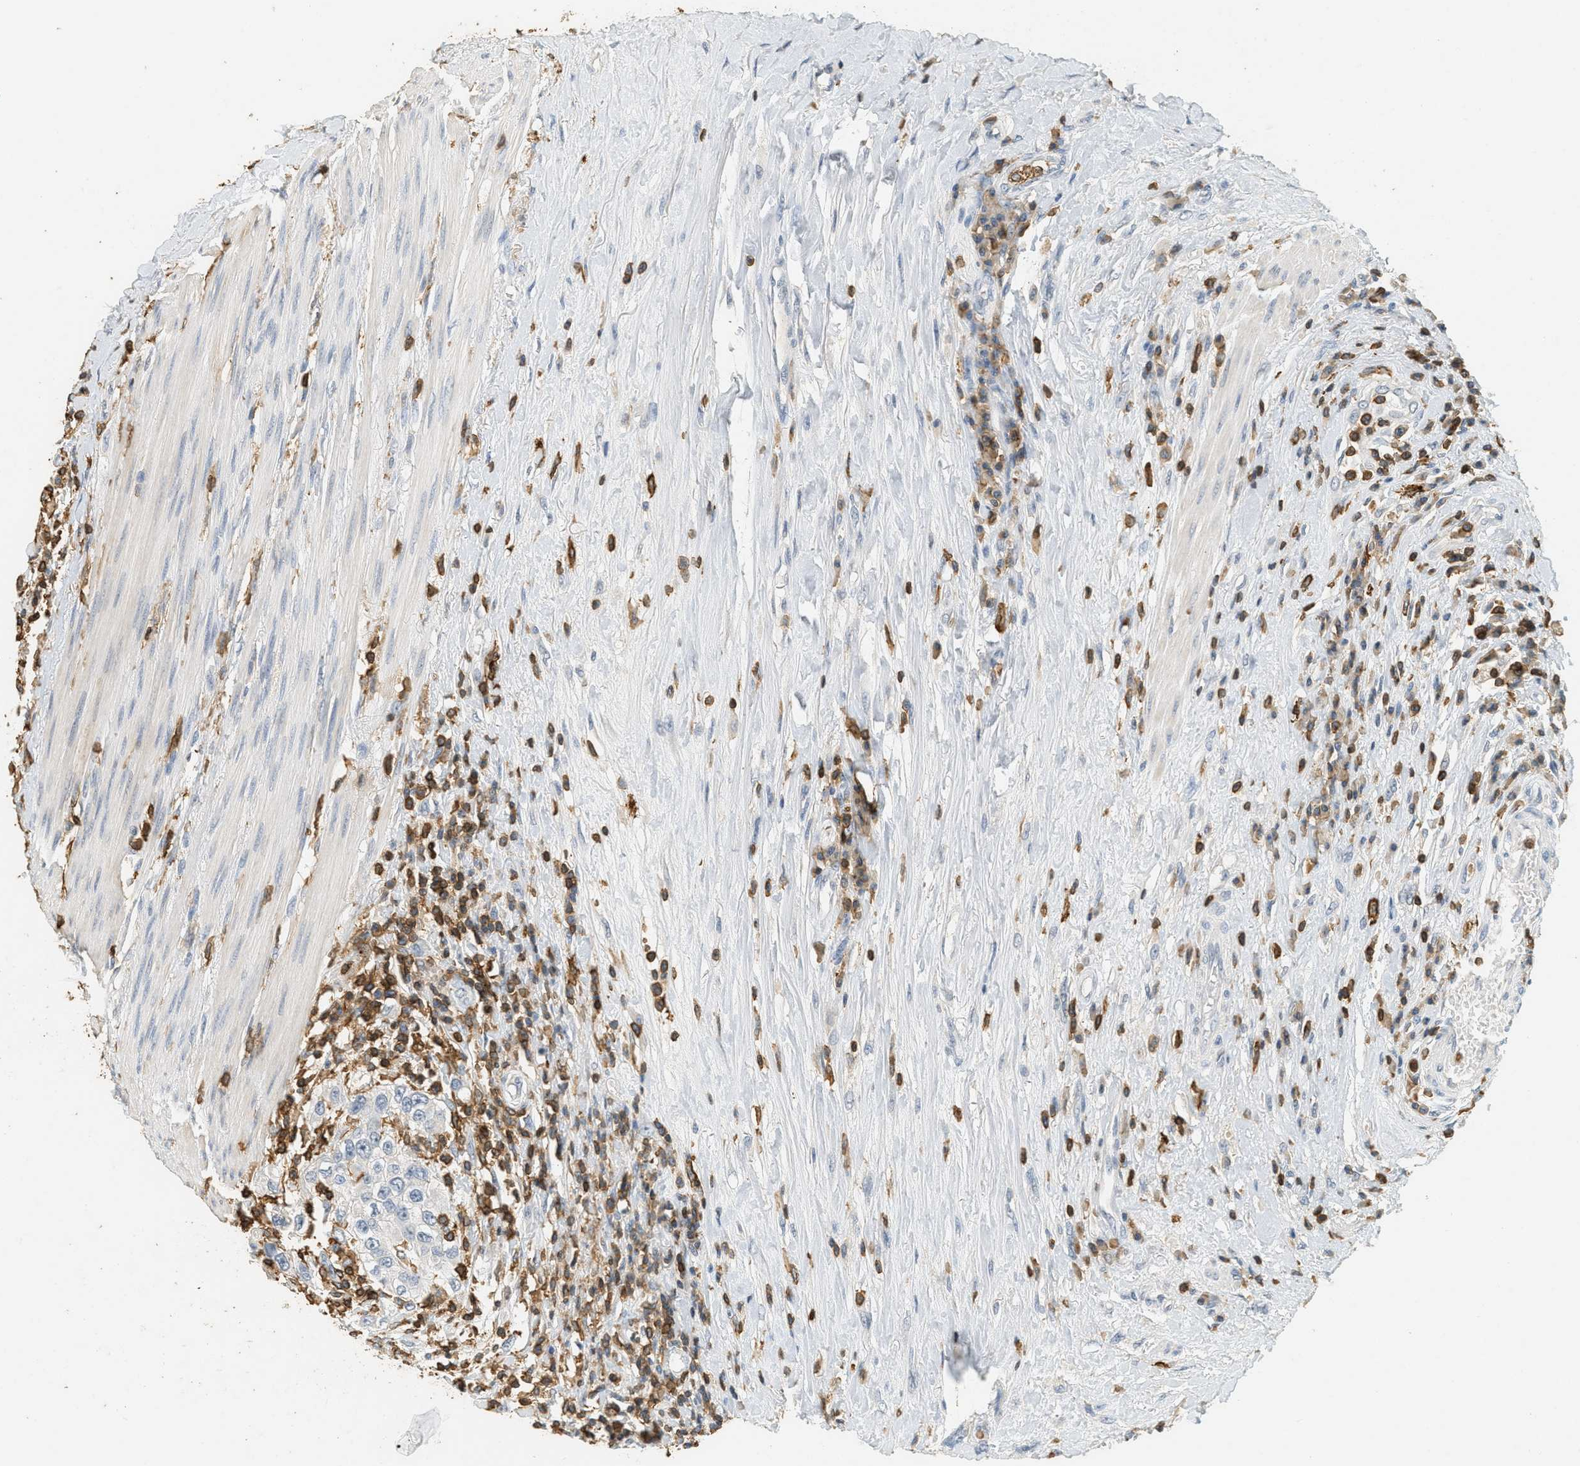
{"staining": {"intensity": "negative", "quantity": "none", "location": "none"}, "tissue": "urothelial cancer", "cell_type": "Tumor cells", "image_type": "cancer", "snomed": [{"axis": "morphology", "description": "Urothelial carcinoma, High grade"}, {"axis": "topography", "description": "Urinary bladder"}], "caption": "High power microscopy micrograph of an IHC photomicrograph of high-grade urothelial carcinoma, revealing no significant expression in tumor cells.", "gene": "LSP1", "patient": {"sex": "female", "age": 80}}